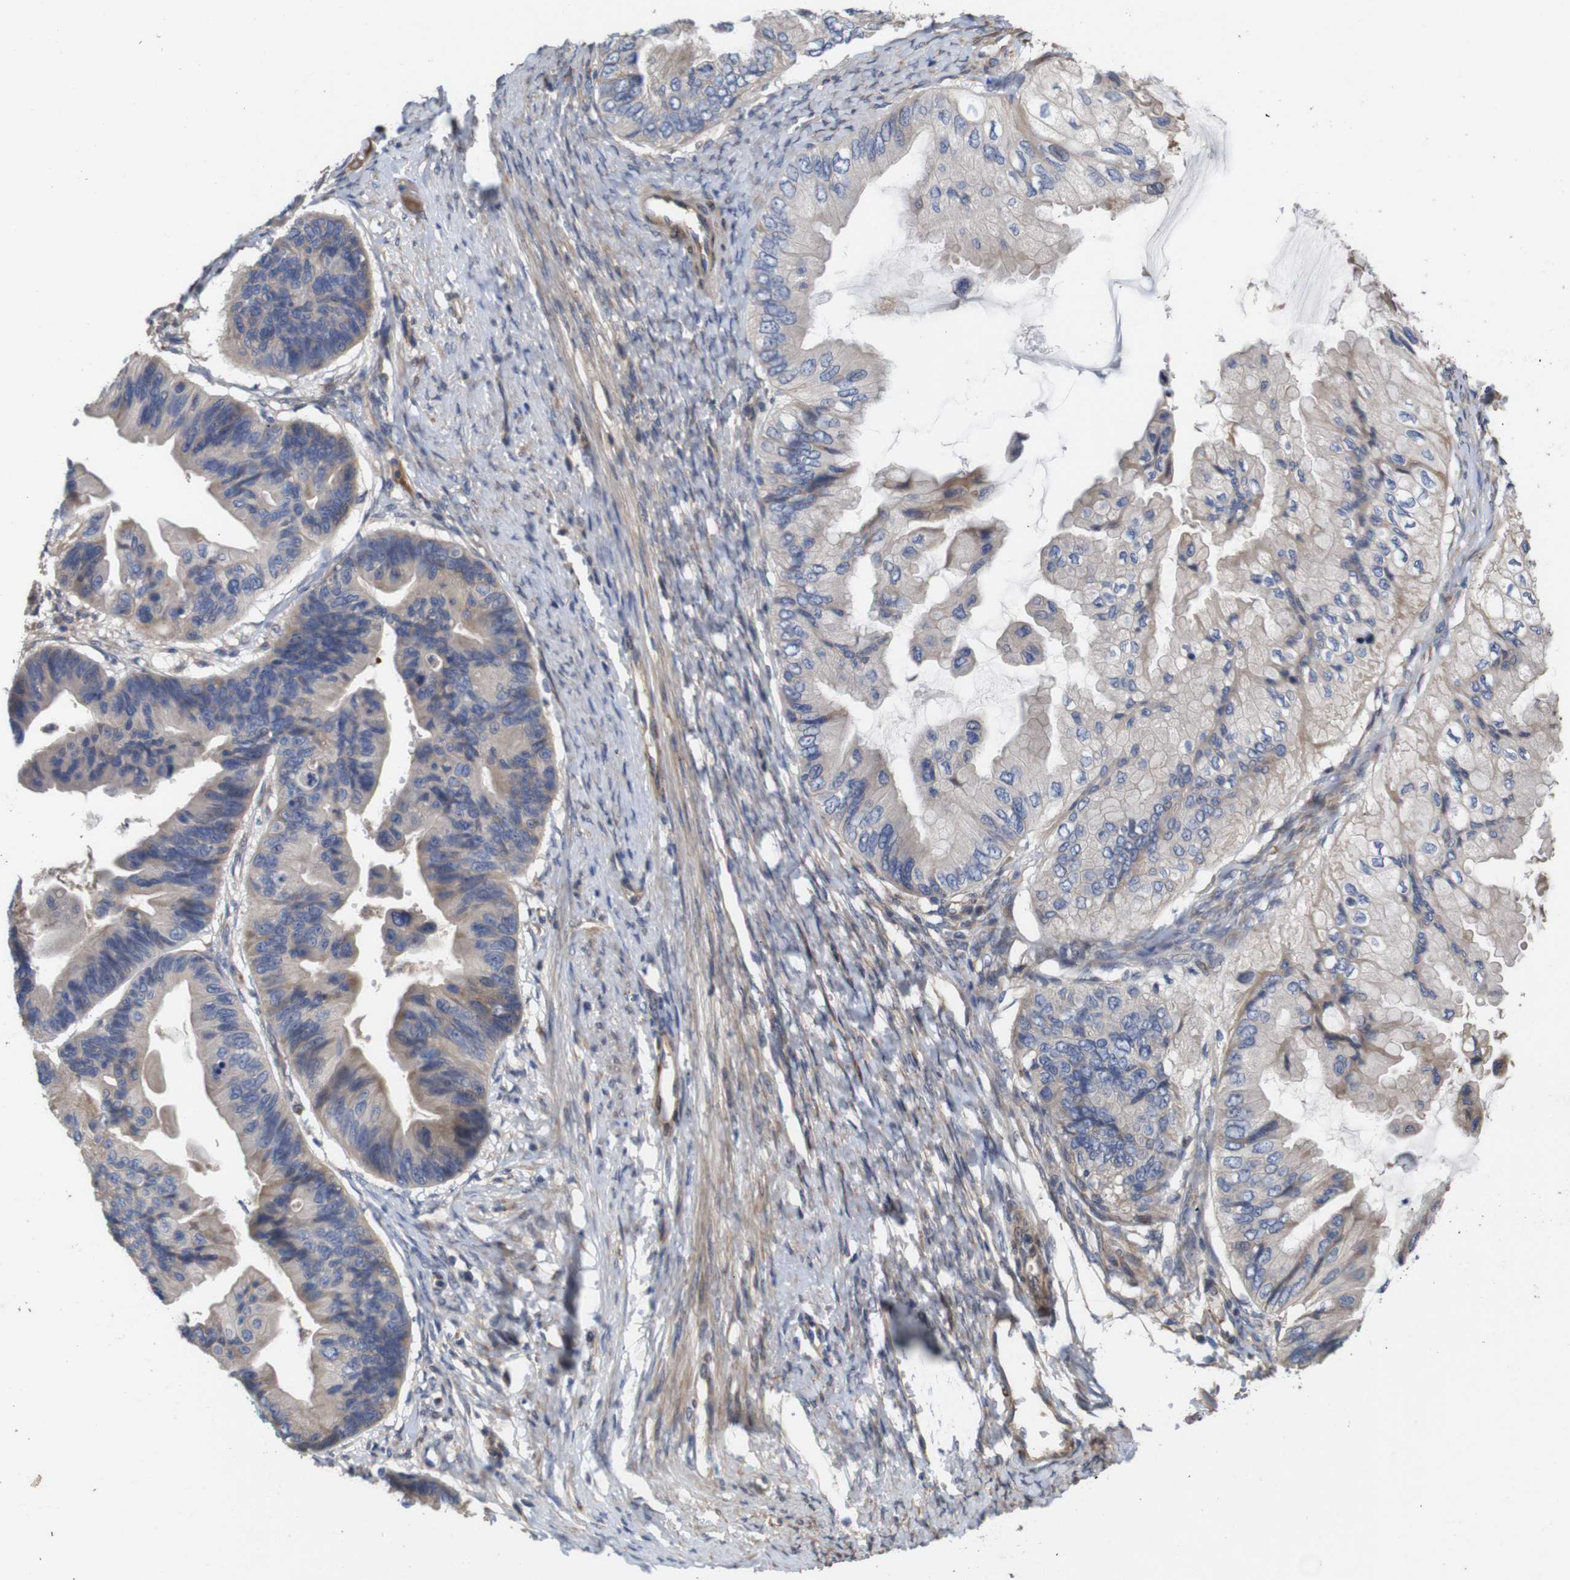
{"staining": {"intensity": "moderate", "quantity": "25%-75%", "location": "cytoplasmic/membranous"}, "tissue": "ovarian cancer", "cell_type": "Tumor cells", "image_type": "cancer", "snomed": [{"axis": "morphology", "description": "Cystadenocarcinoma, mucinous, NOS"}, {"axis": "topography", "description": "Ovary"}], "caption": "Ovarian cancer tissue displays moderate cytoplasmic/membranous positivity in approximately 25%-75% of tumor cells The staining was performed using DAB to visualize the protein expression in brown, while the nuclei were stained in blue with hematoxylin (Magnification: 20x).", "gene": "SPRY3", "patient": {"sex": "female", "age": 61}}